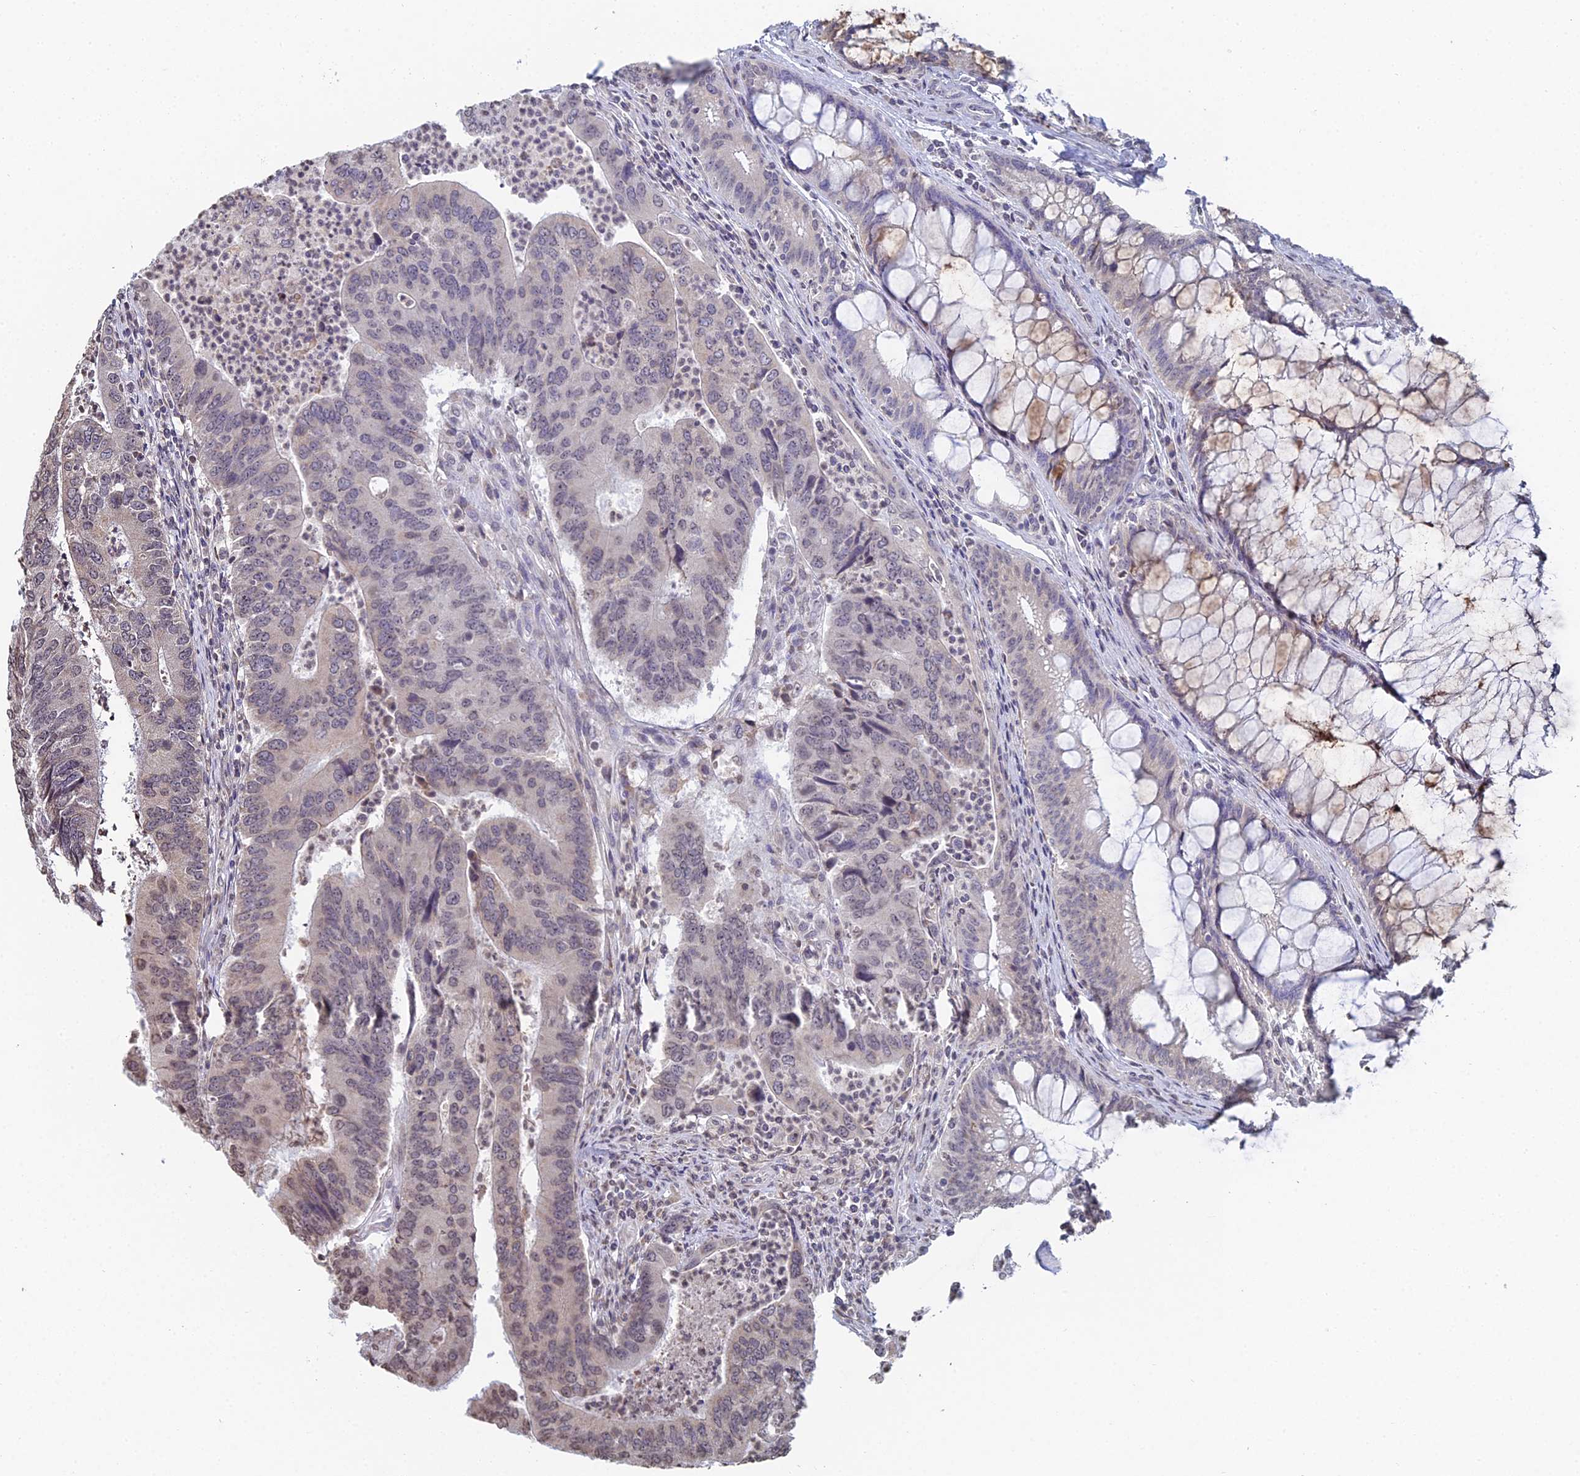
{"staining": {"intensity": "weak", "quantity": "<25%", "location": "cytoplasmic/membranous,nuclear"}, "tissue": "colorectal cancer", "cell_type": "Tumor cells", "image_type": "cancer", "snomed": [{"axis": "morphology", "description": "Adenocarcinoma, NOS"}, {"axis": "topography", "description": "Colon"}], "caption": "Human adenocarcinoma (colorectal) stained for a protein using immunohistochemistry reveals no positivity in tumor cells.", "gene": "PRR22", "patient": {"sex": "female", "age": 67}}